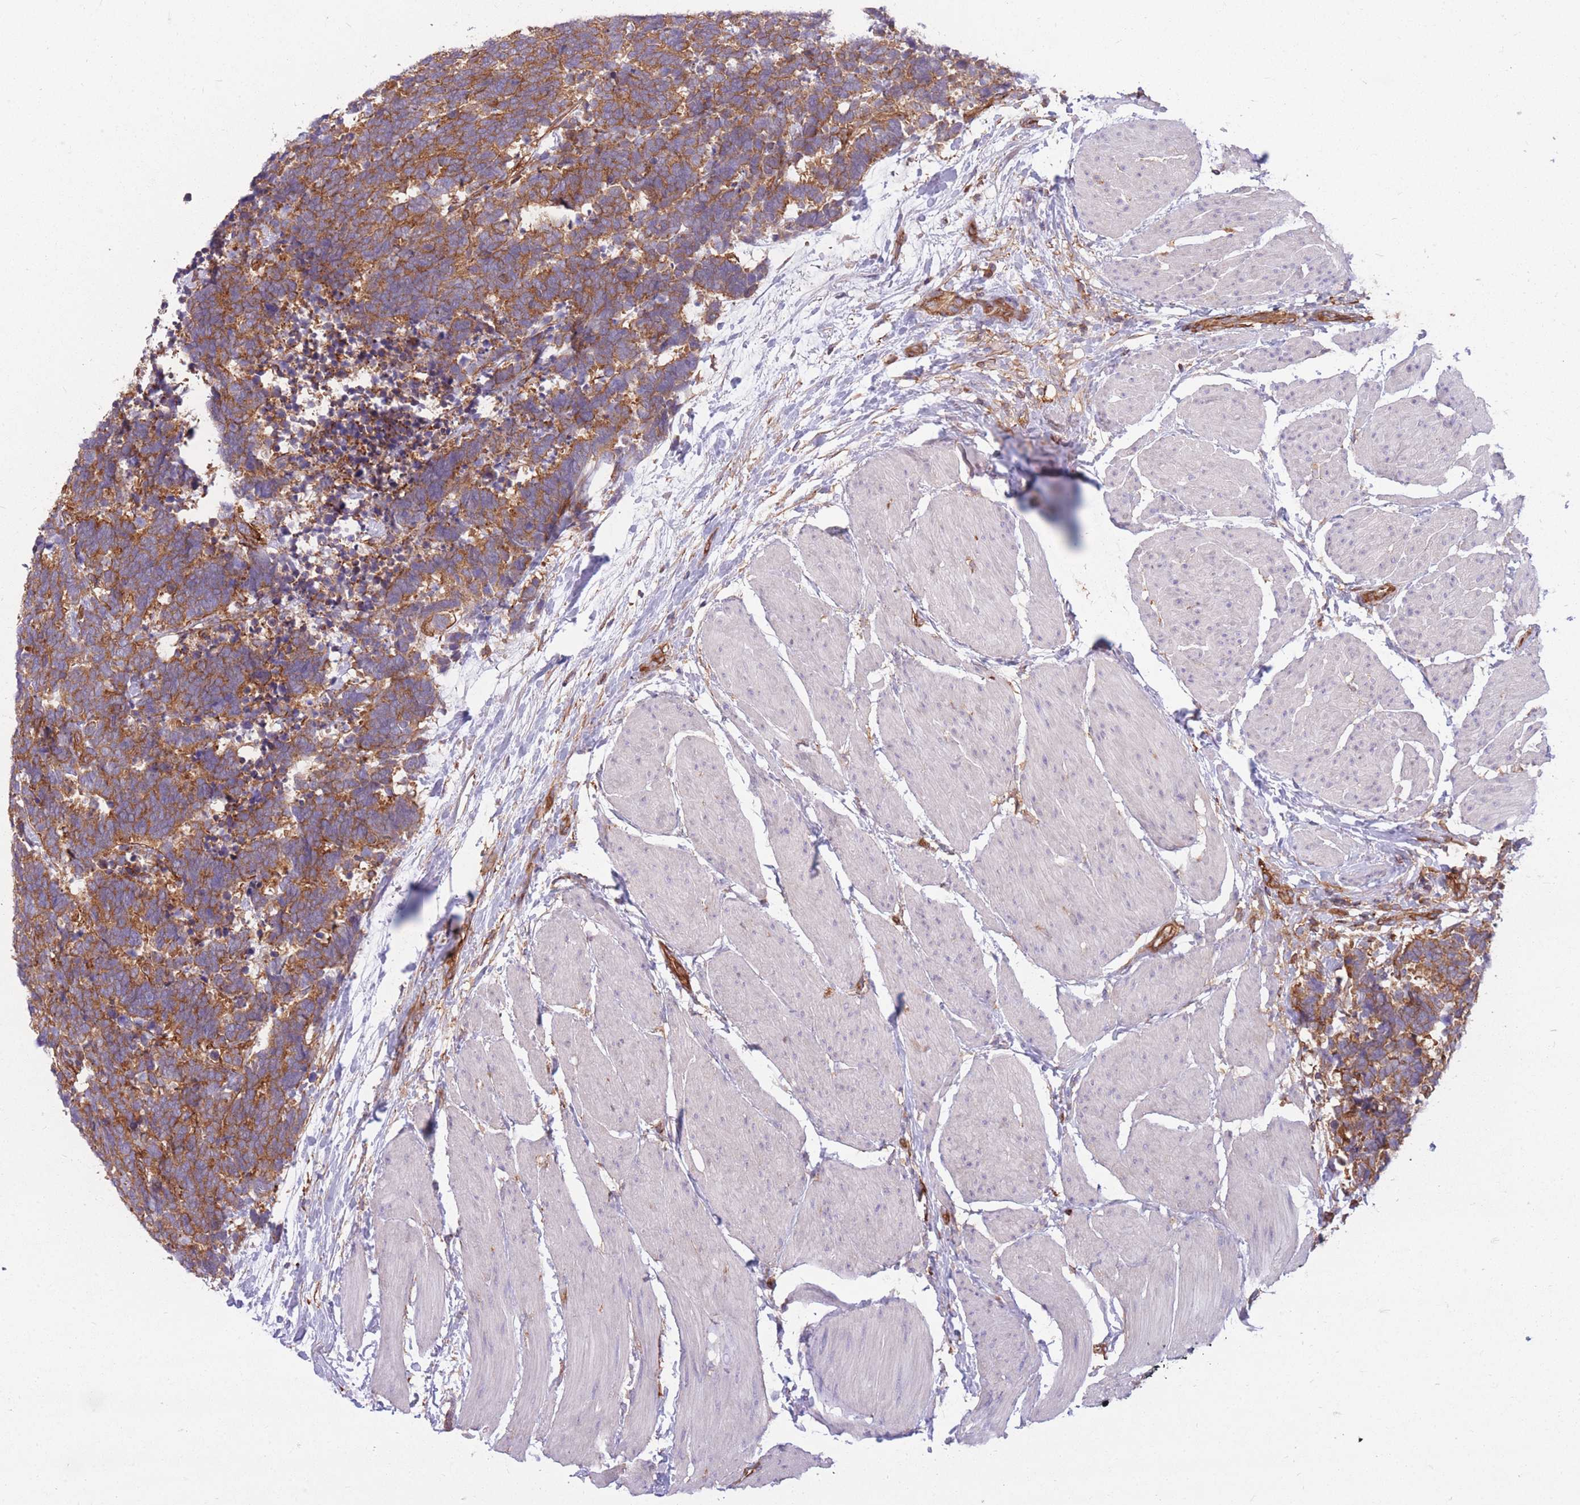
{"staining": {"intensity": "moderate", "quantity": ">75%", "location": "cytoplasmic/membranous"}, "tissue": "carcinoid", "cell_type": "Tumor cells", "image_type": "cancer", "snomed": [{"axis": "morphology", "description": "Carcinoma, NOS"}, {"axis": "morphology", "description": "Carcinoid, malignant, NOS"}, {"axis": "topography", "description": "Urinary bladder"}], "caption": "Tumor cells display medium levels of moderate cytoplasmic/membranous staining in approximately >75% of cells in carcinoma. (Brightfield microscopy of DAB IHC at high magnification).", "gene": "GGA1", "patient": {"sex": "male", "age": 57}}